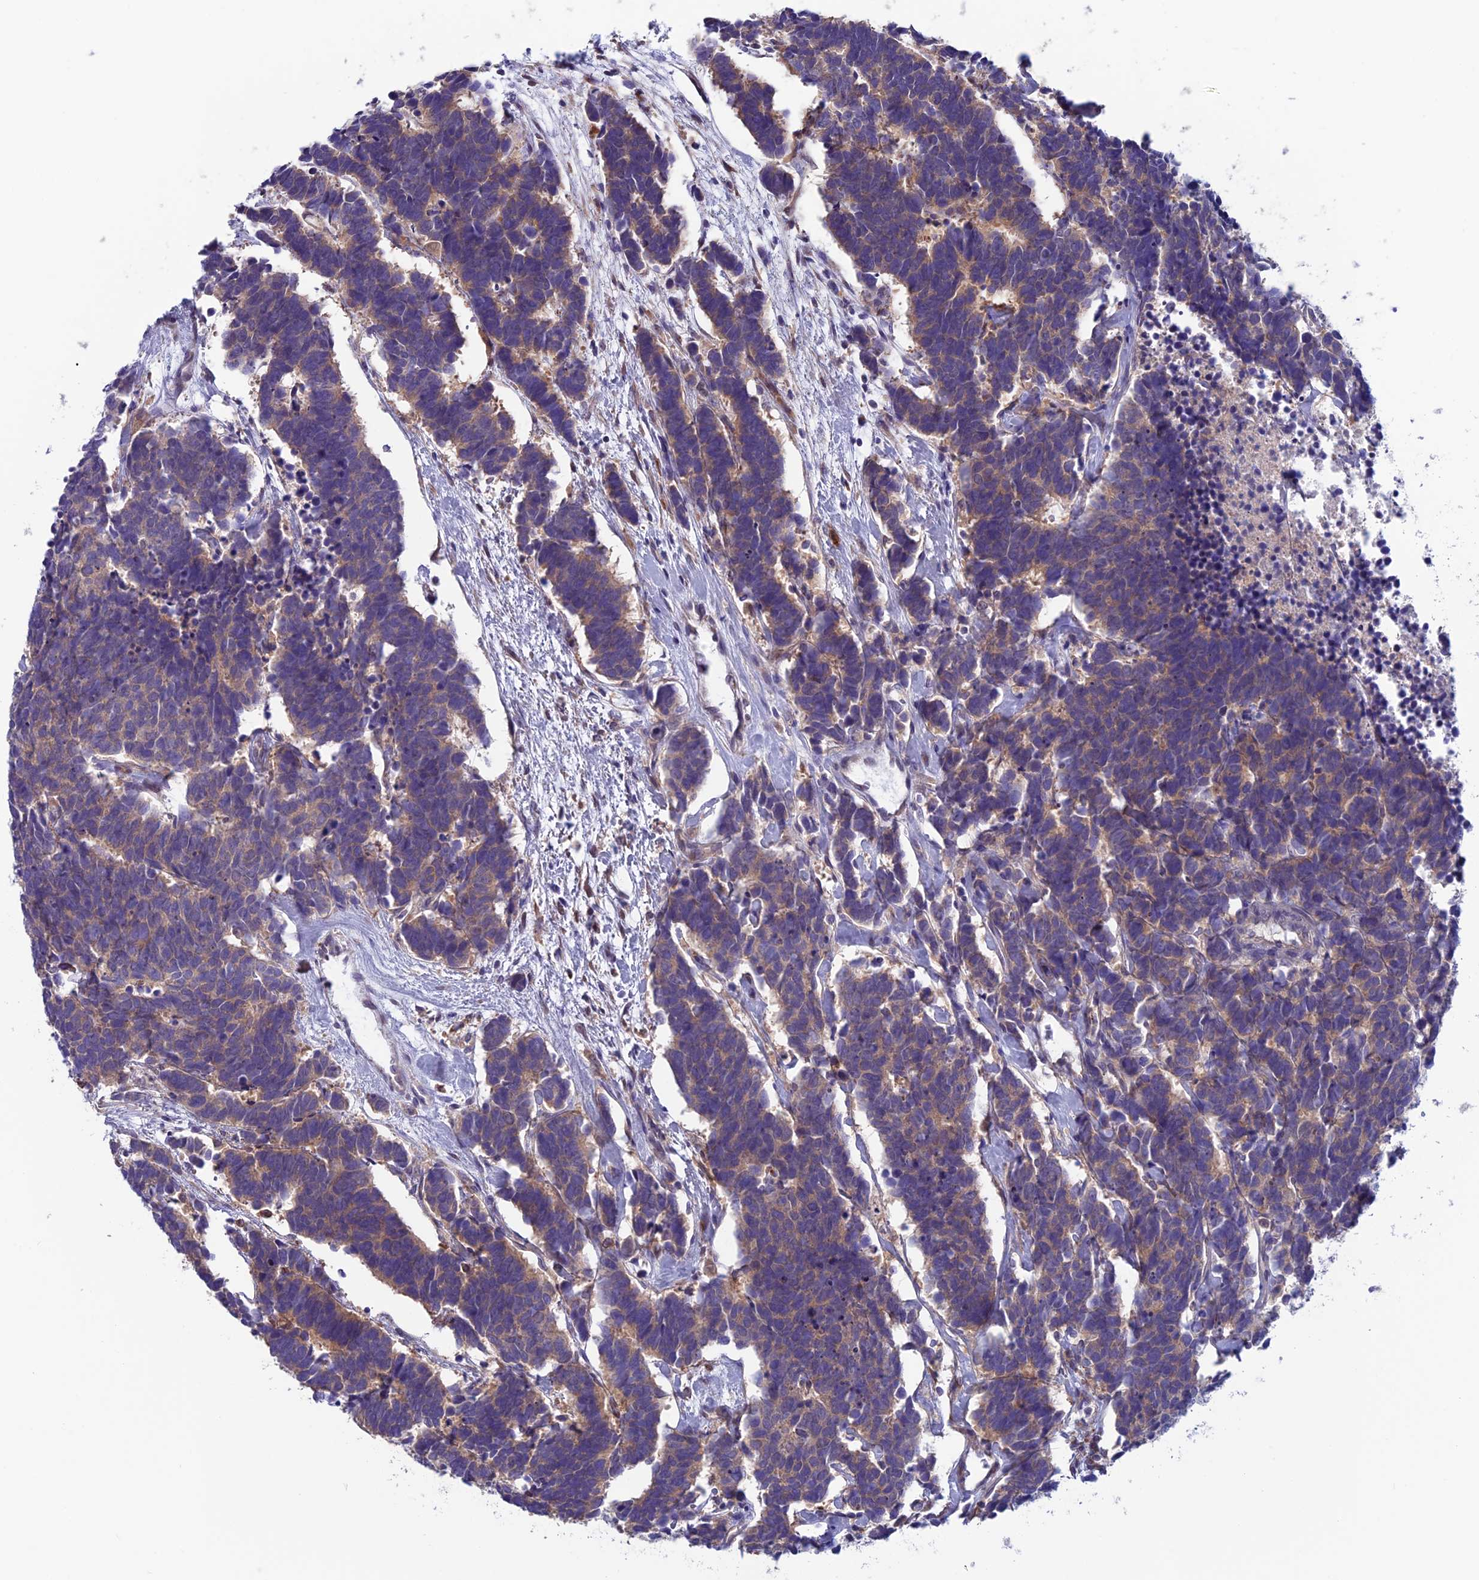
{"staining": {"intensity": "weak", "quantity": ">75%", "location": "cytoplasmic/membranous"}, "tissue": "carcinoid", "cell_type": "Tumor cells", "image_type": "cancer", "snomed": [{"axis": "morphology", "description": "Carcinoma, NOS"}, {"axis": "morphology", "description": "Carcinoid, malignant, NOS"}, {"axis": "topography", "description": "Urinary bladder"}], "caption": "Immunohistochemistry (IHC) photomicrograph of carcinoid stained for a protein (brown), which displays low levels of weak cytoplasmic/membranous expression in about >75% of tumor cells.", "gene": "MAST2", "patient": {"sex": "male", "age": 57}}